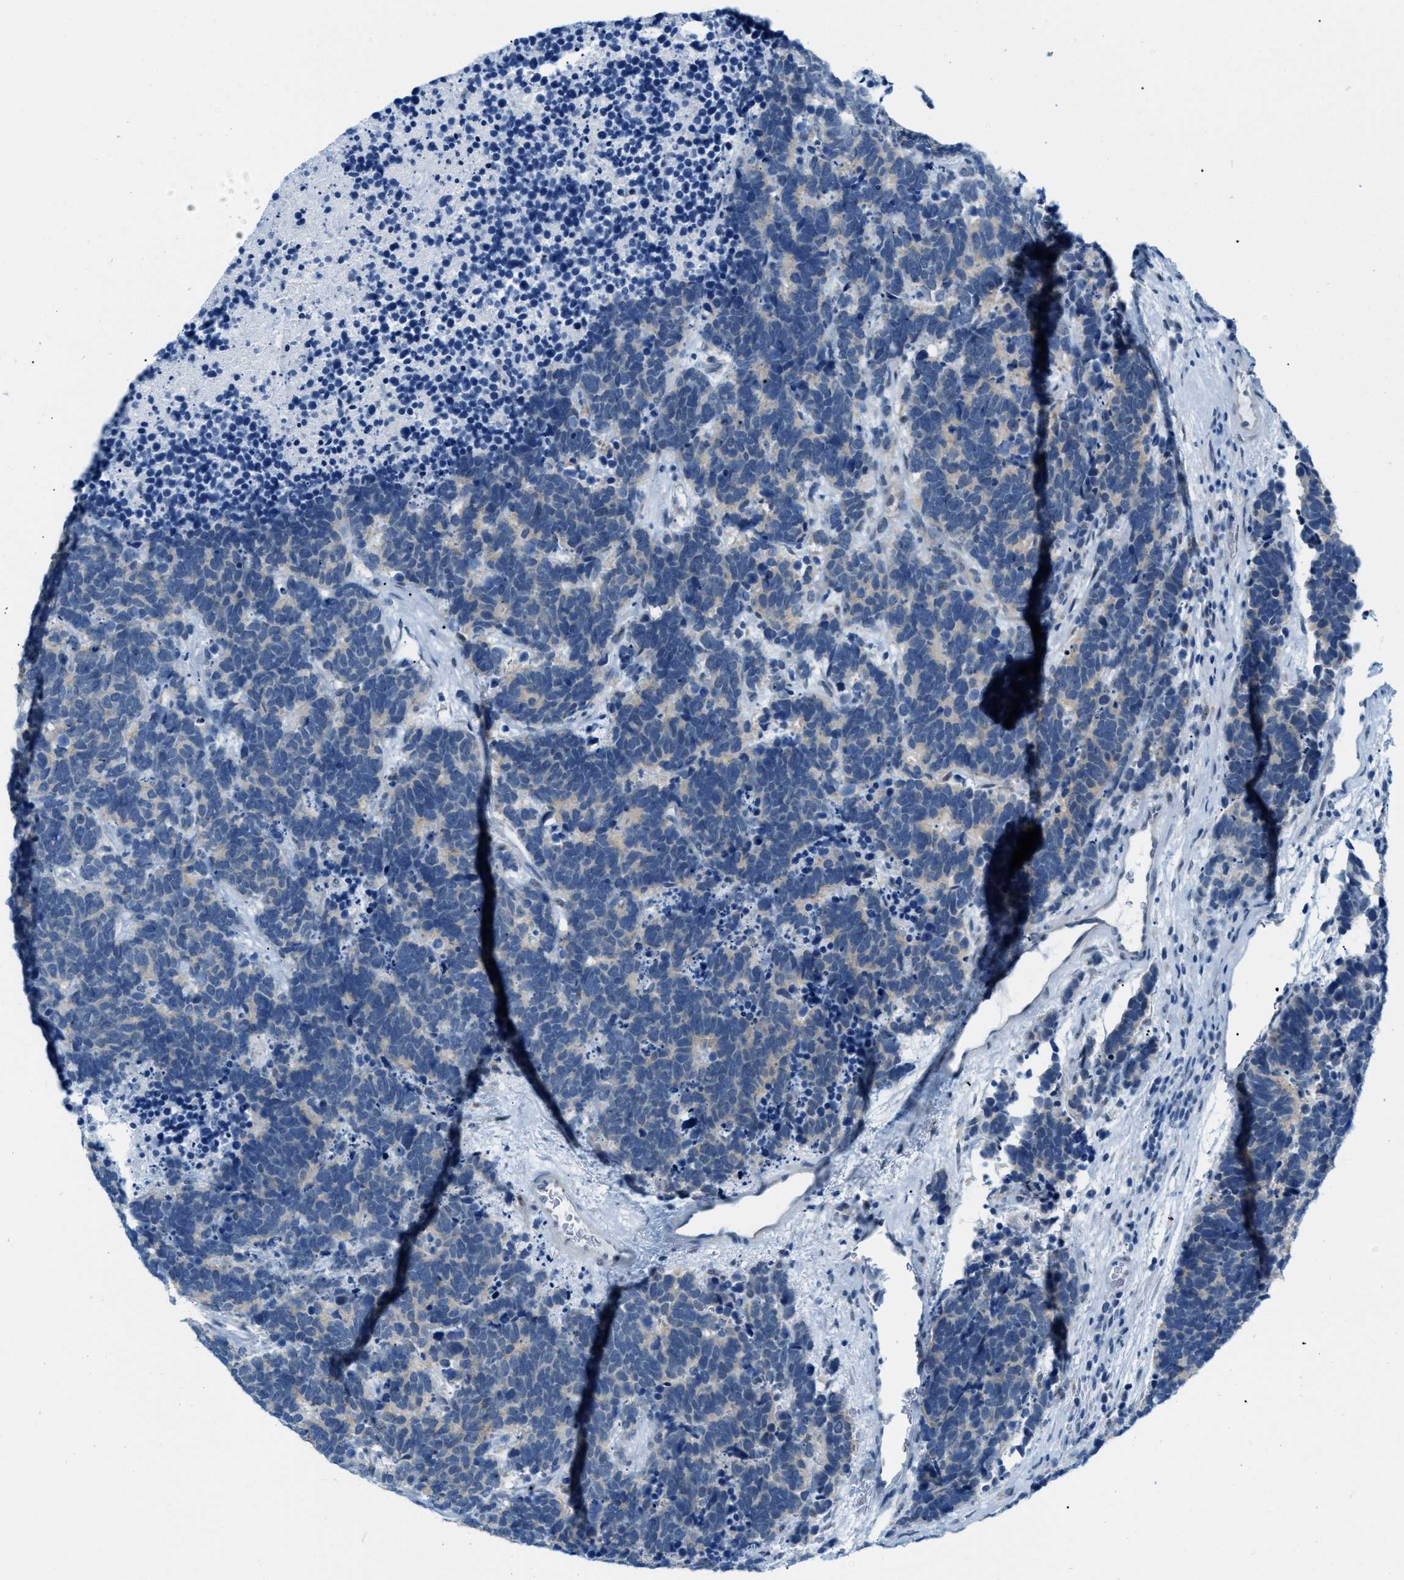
{"staining": {"intensity": "weak", "quantity": "<25%", "location": "cytoplasmic/membranous"}, "tissue": "carcinoid", "cell_type": "Tumor cells", "image_type": "cancer", "snomed": [{"axis": "morphology", "description": "Carcinoma, NOS"}, {"axis": "morphology", "description": "Carcinoid, malignant, NOS"}, {"axis": "topography", "description": "Urinary bladder"}], "caption": "DAB (3,3'-diaminobenzidine) immunohistochemical staining of human carcinoma displays no significant staining in tumor cells.", "gene": "PHRF1", "patient": {"sex": "male", "age": 57}}